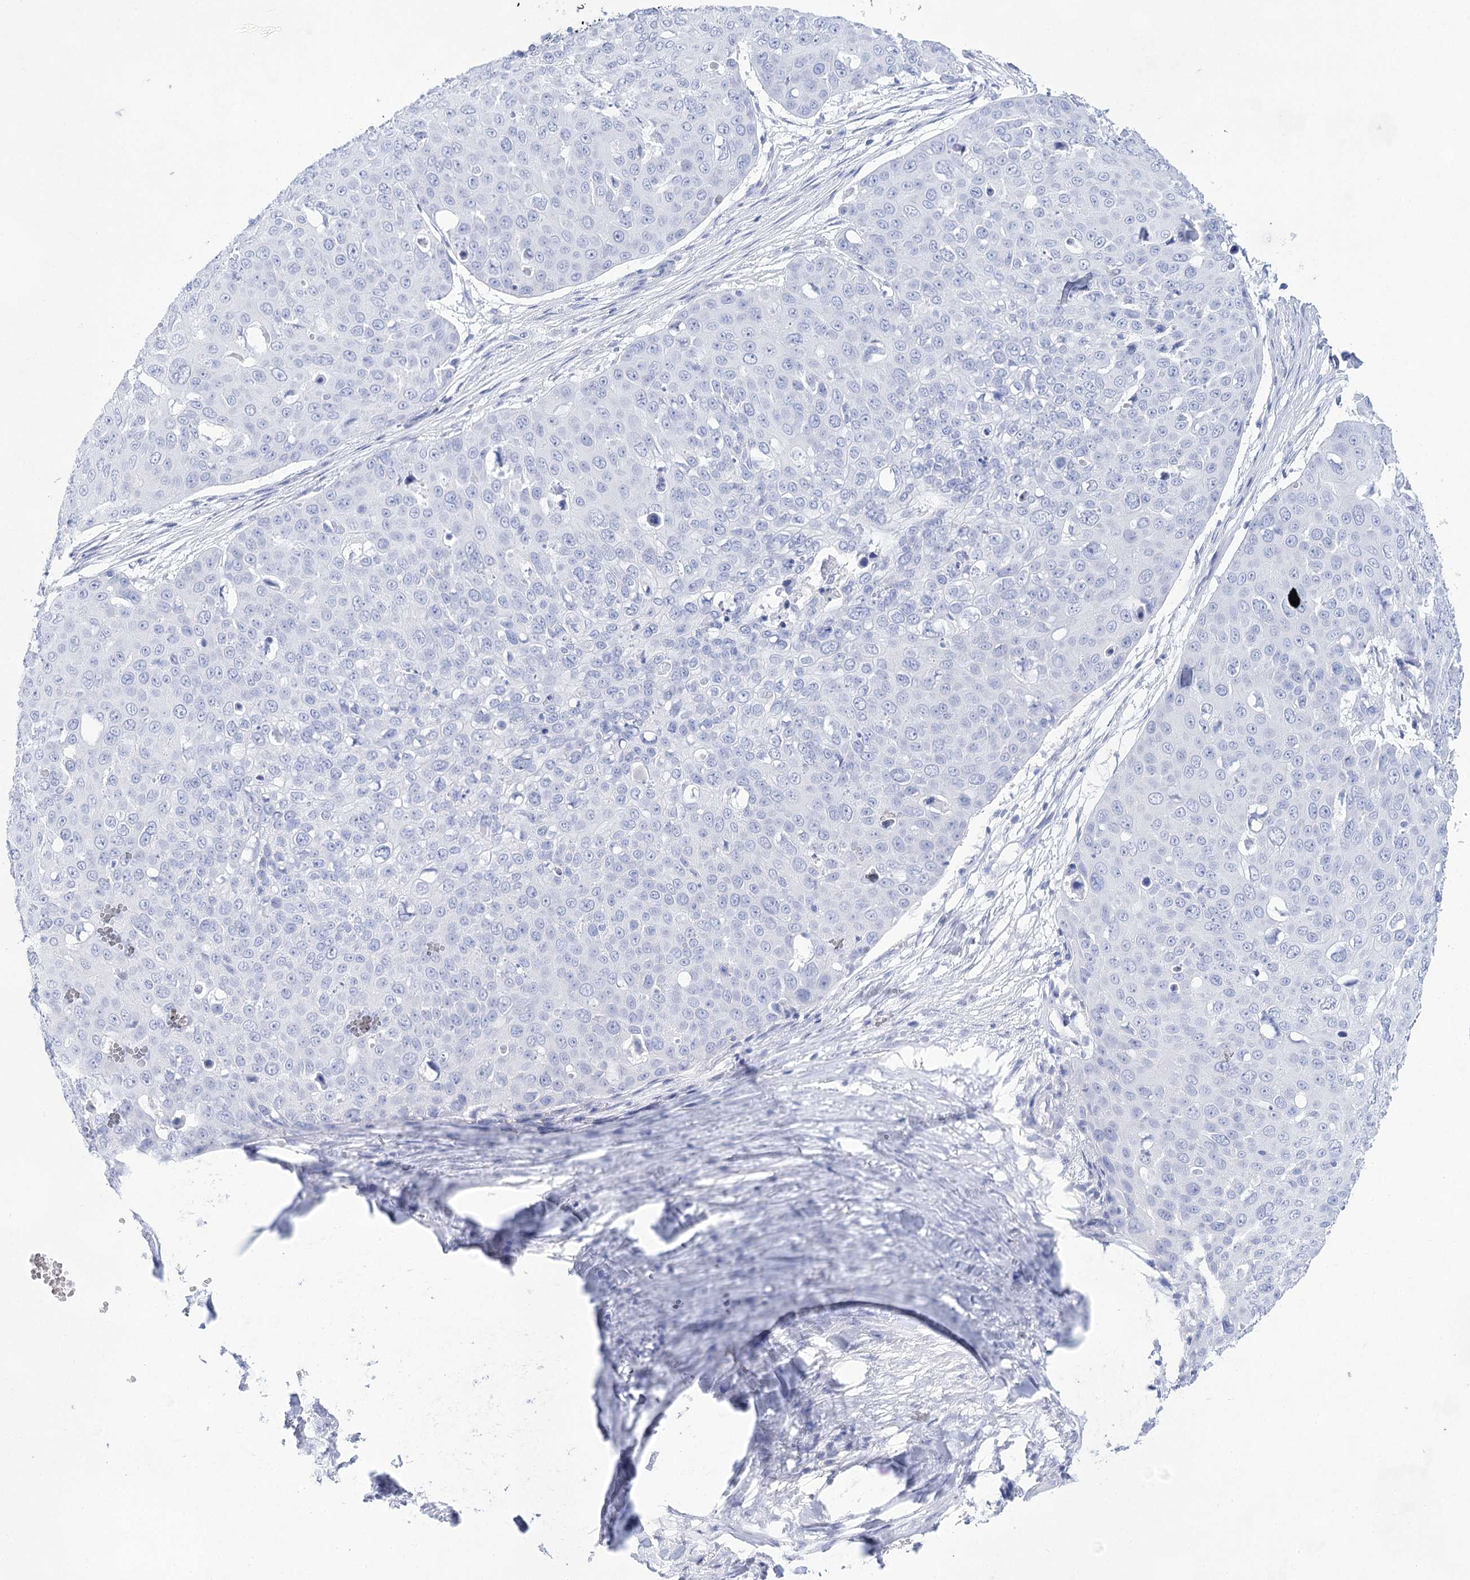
{"staining": {"intensity": "negative", "quantity": "none", "location": "none"}, "tissue": "skin cancer", "cell_type": "Tumor cells", "image_type": "cancer", "snomed": [{"axis": "morphology", "description": "Squamous cell carcinoma, NOS"}, {"axis": "topography", "description": "Skin"}], "caption": "An immunohistochemistry histopathology image of skin cancer is shown. There is no staining in tumor cells of skin cancer.", "gene": "LALBA", "patient": {"sex": "male", "age": 71}}